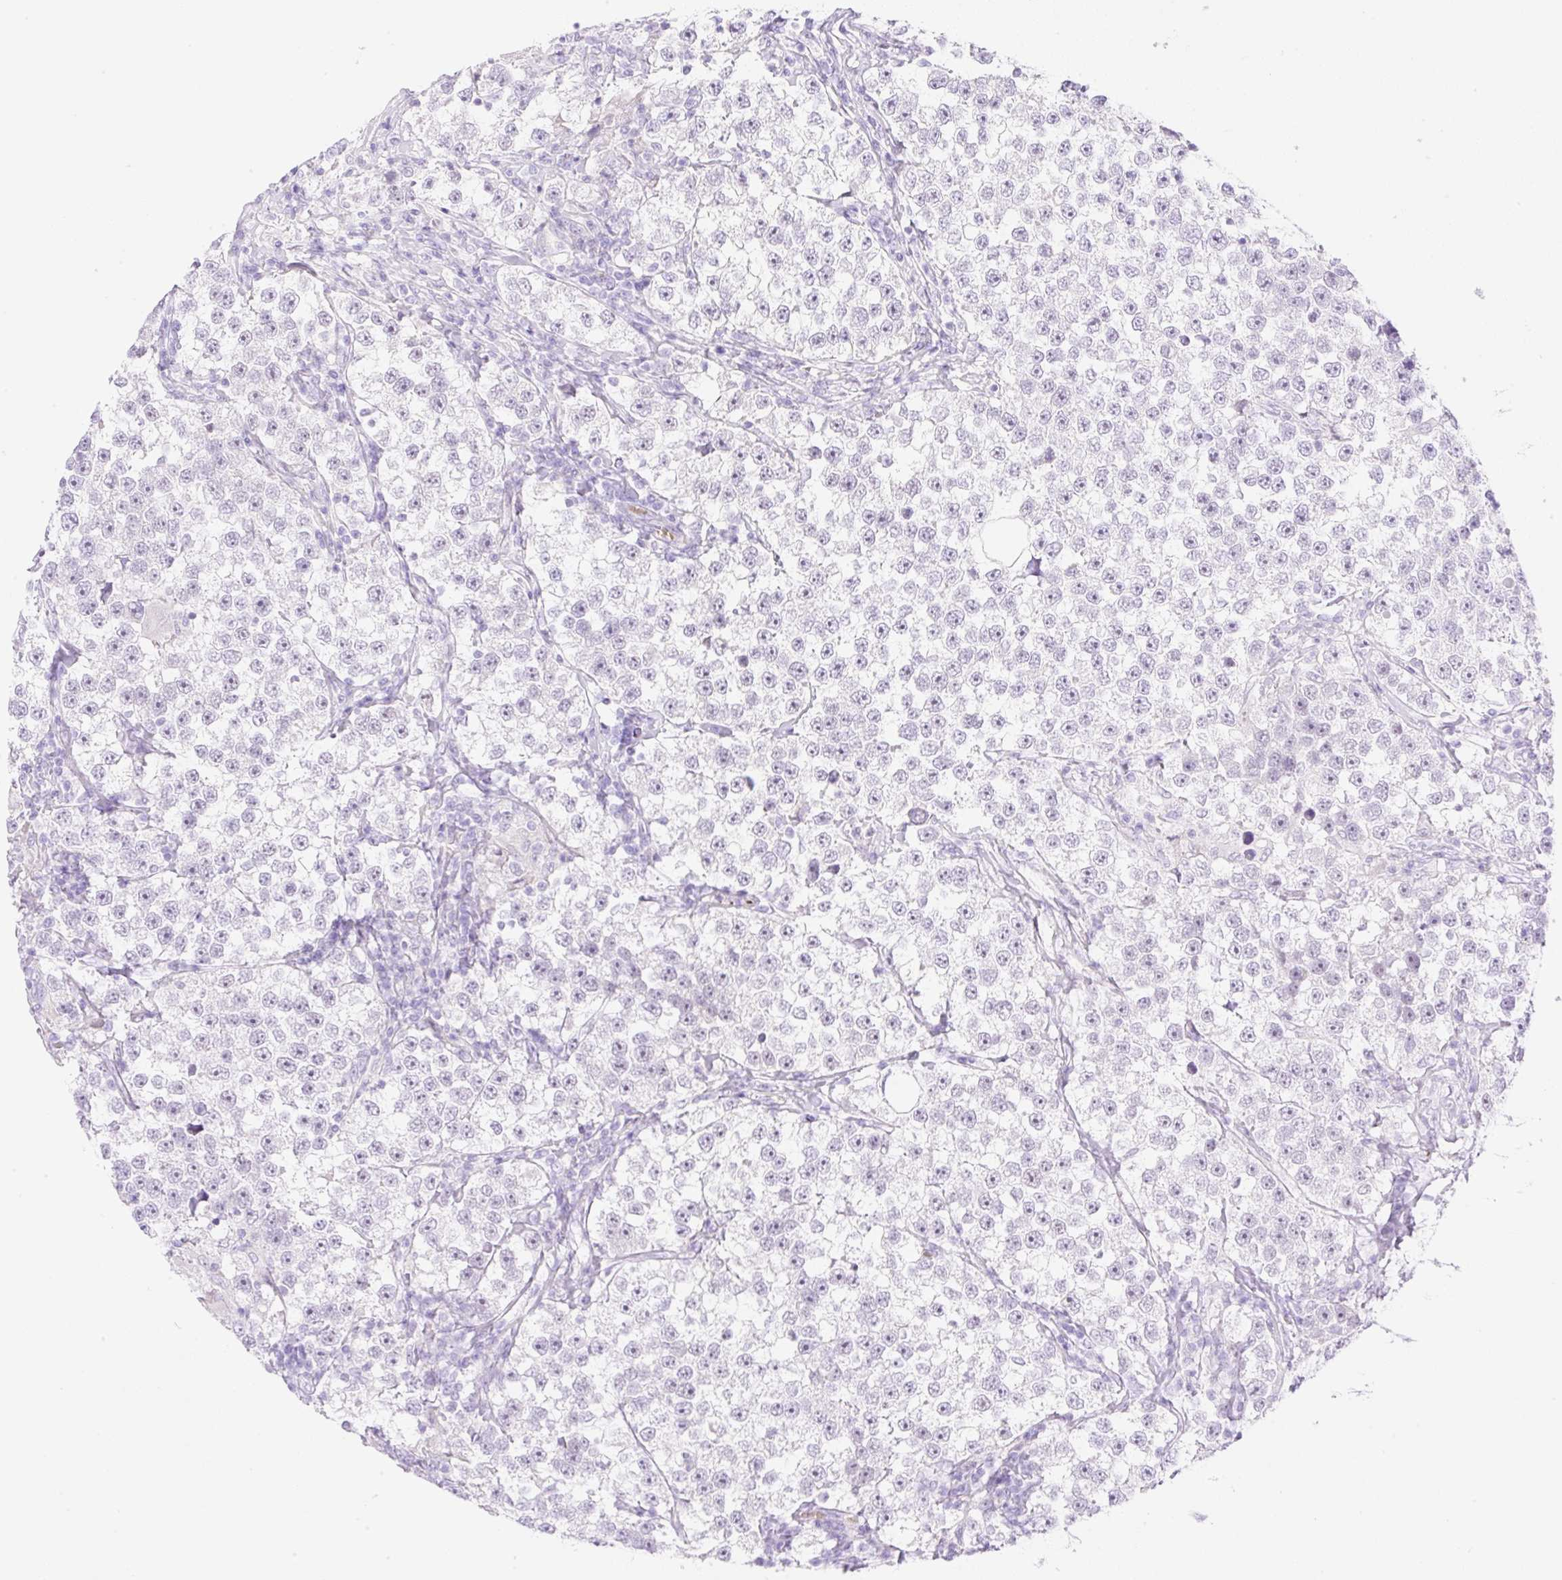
{"staining": {"intensity": "negative", "quantity": "none", "location": "none"}, "tissue": "testis cancer", "cell_type": "Tumor cells", "image_type": "cancer", "snomed": [{"axis": "morphology", "description": "Seminoma, NOS"}, {"axis": "topography", "description": "Testis"}], "caption": "An immunohistochemistry image of testis cancer is shown. There is no staining in tumor cells of testis cancer. (Stains: DAB immunohistochemistry with hematoxylin counter stain, Microscopy: brightfield microscopy at high magnification).", "gene": "CDX1", "patient": {"sex": "male", "age": 46}}